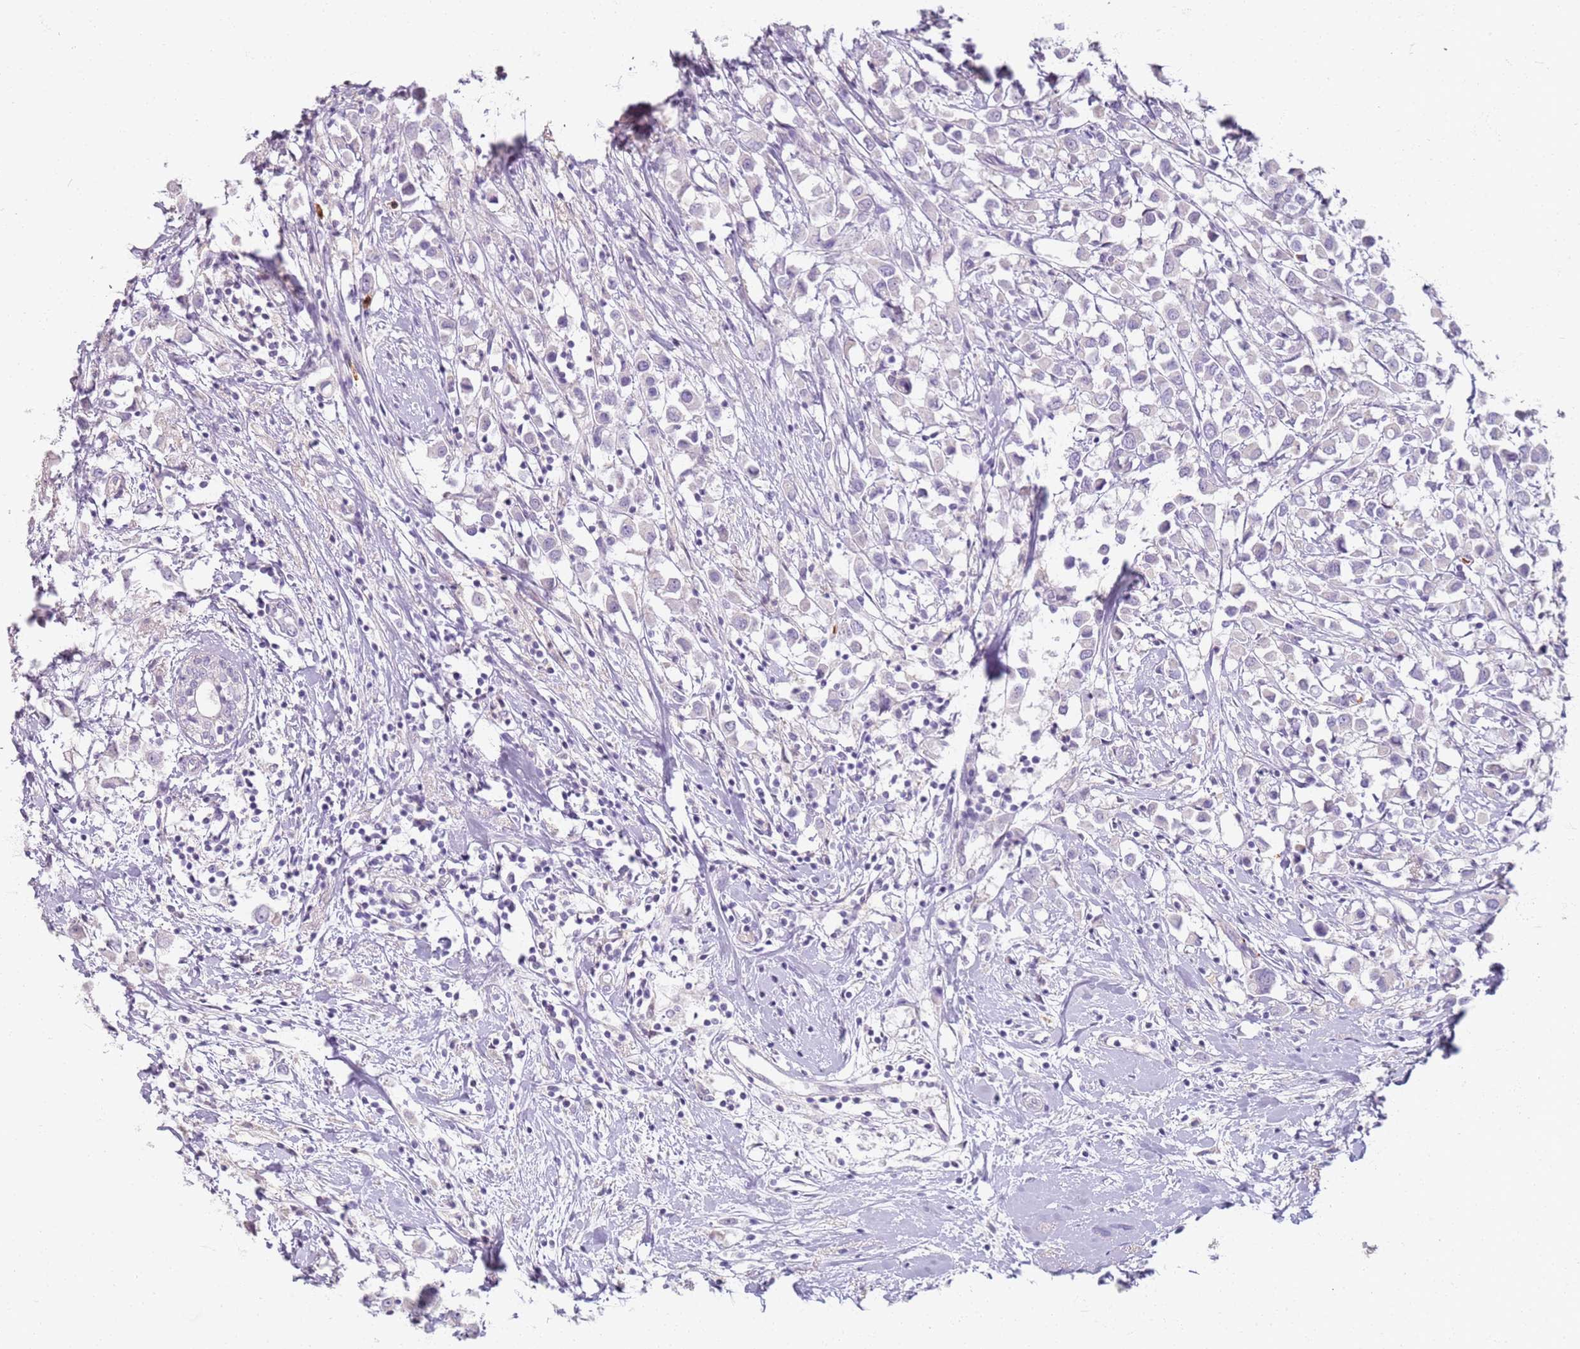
{"staining": {"intensity": "negative", "quantity": "none", "location": "none"}, "tissue": "breast cancer", "cell_type": "Tumor cells", "image_type": "cancer", "snomed": [{"axis": "morphology", "description": "Duct carcinoma"}, {"axis": "topography", "description": "Breast"}], "caption": "The IHC micrograph has no significant expression in tumor cells of invasive ductal carcinoma (breast) tissue.", "gene": "CD40LG", "patient": {"sex": "female", "age": 61}}